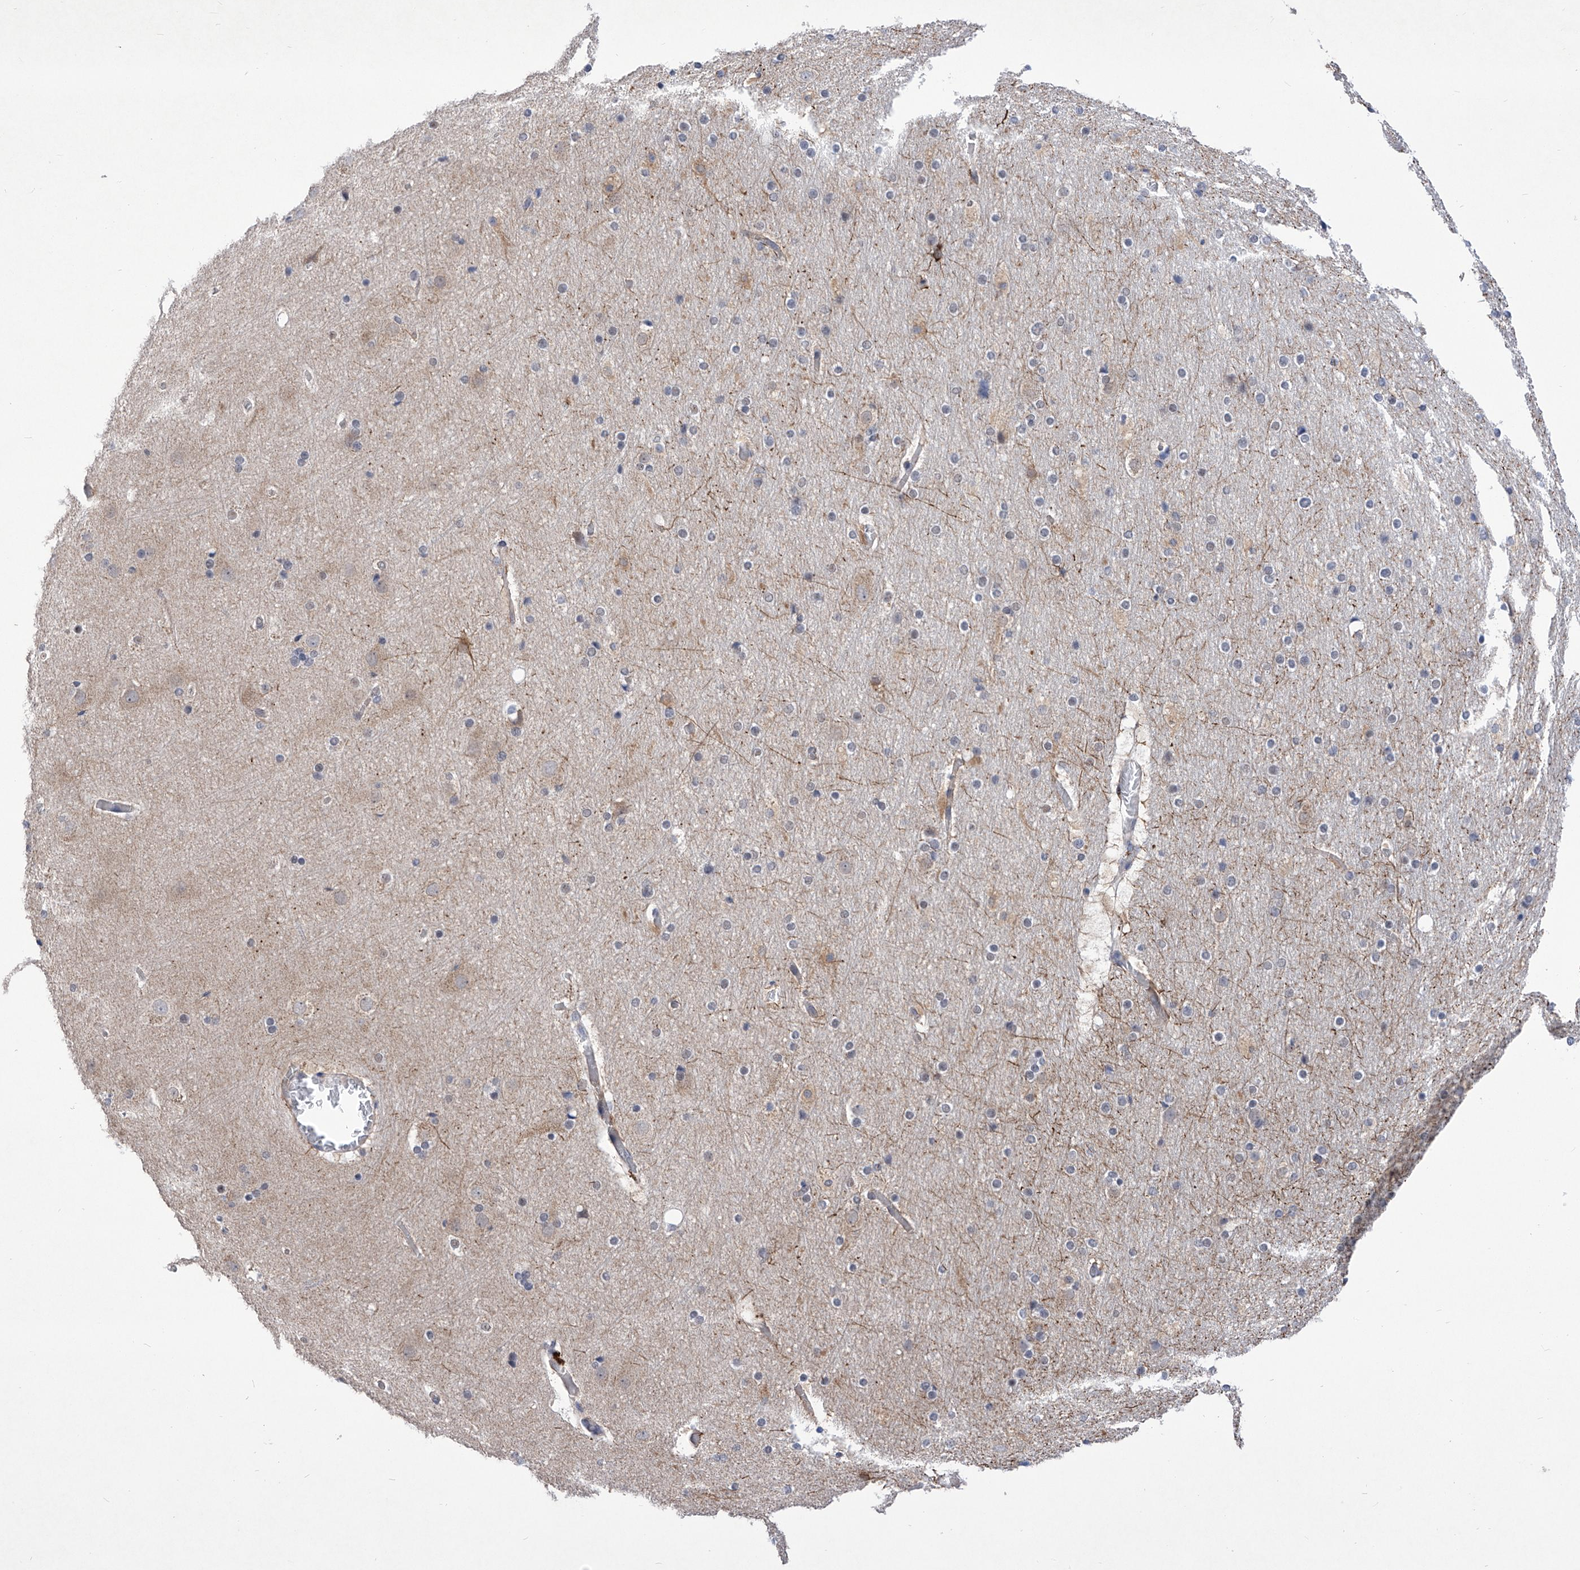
{"staining": {"intensity": "negative", "quantity": "none", "location": "none"}, "tissue": "cerebral cortex", "cell_type": "Endothelial cells", "image_type": "normal", "snomed": [{"axis": "morphology", "description": "Normal tissue, NOS"}, {"axis": "topography", "description": "Cerebral cortex"}], "caption": "Immunohistochemistry image of unremarkable human cerebral cortex stained for a protein (brown), which shows no expression in endothelial cells. Brightfield microscopy of immunohistochemistry stained with DAB (brown) and hematoxylin (blue), captured at high magnification.", "gene": "KIFC2", "patient": {"sex": "male", "age": 57}}